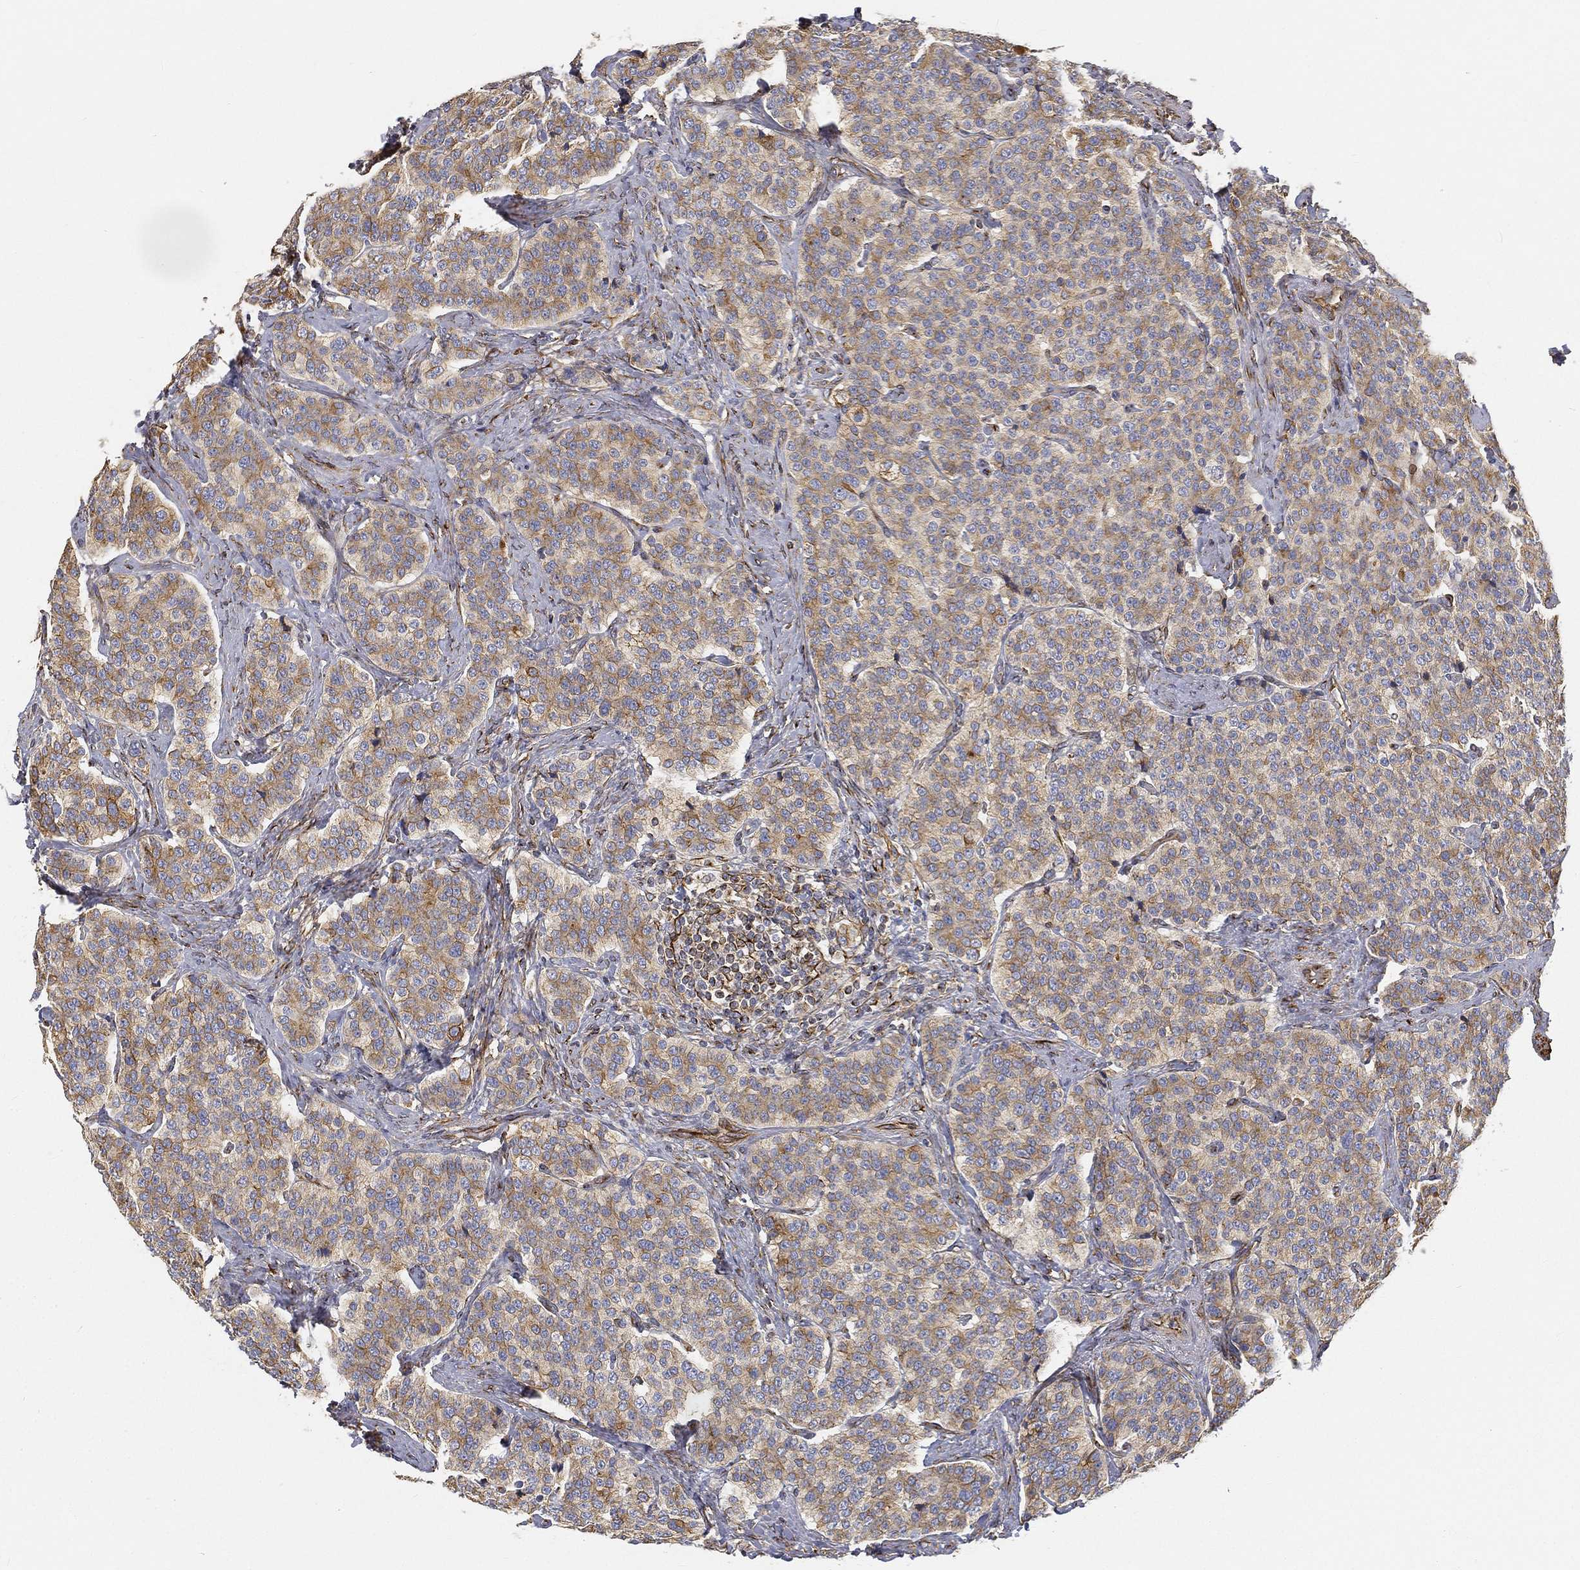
{"staining": {"intensity": "moderate", "quantity": ">75%", "location": "cytoplasmic/membranous"}, "tissue": "carcinoid", "cell_type": "Tumor cells", "image_type": "cancer", "snomed": [{"axis": "morphology", "description": "Carcinoid, malignant, NOS"}, {"axis": "topography", "description": "Small intestine"}], "caption": "Human malignant carcinoid stained with a protein marker exhibits moderate staining in tumor cells.", "gene": "TMEM25", "patient": {"sex": "female", "age": 58}}